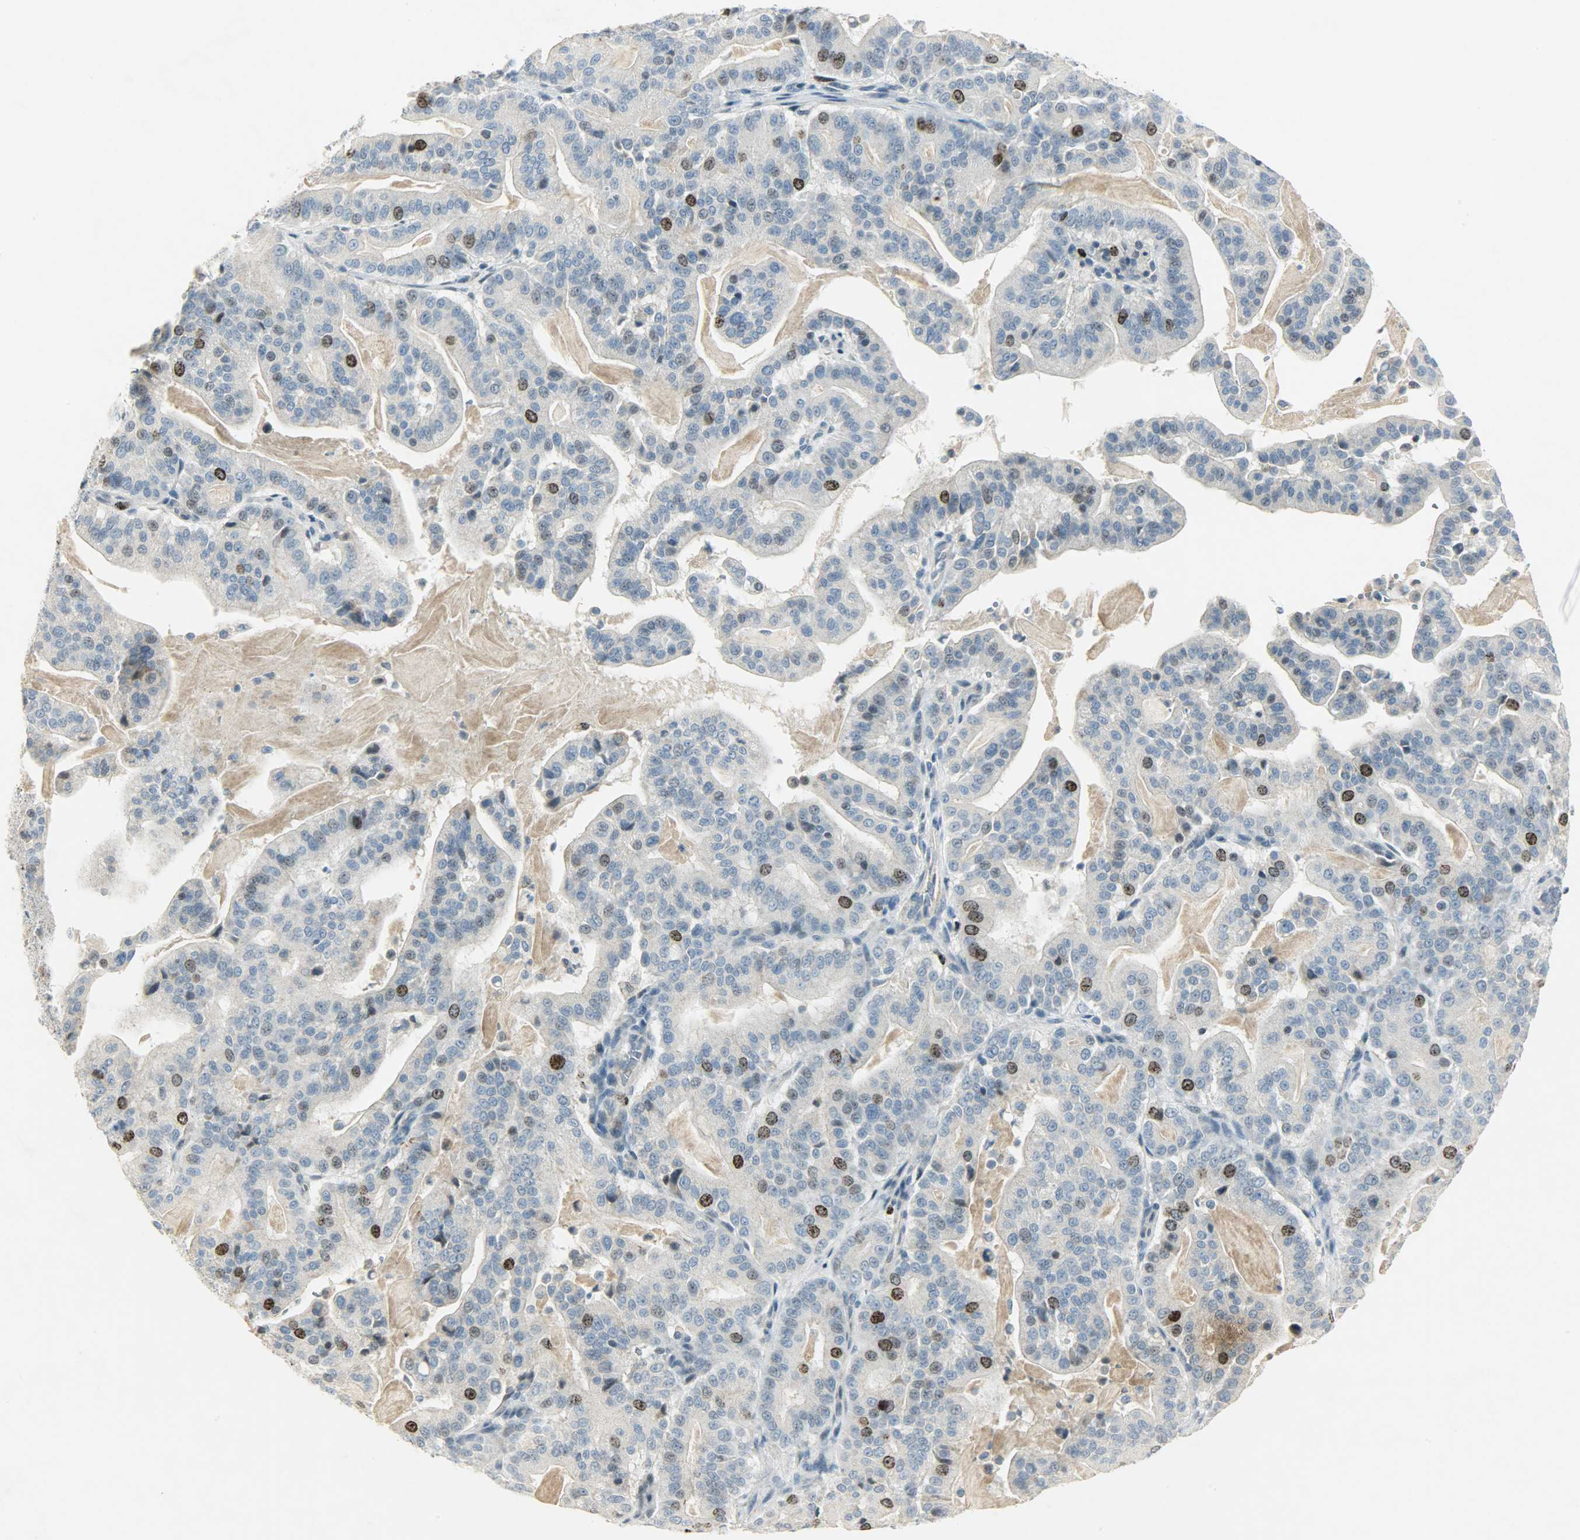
{"staining": {"intensity": "strong", "quantity": "25%-75%", "location": "nuclear"}, "tissue": "pancreatic cancer", "cell_type": "Tumor cells", "image_type": "cancer", "snomed": [{"axis": "morphology", "description": "Adenocarcinoma, NOS"}, {"axis": "topography", "description": "Pancreas"}], "caption": "Immunohistochemistry (IHC) micrograph of neoplastic tissue: adenocarcinoma (pancreatic) stained using IHC displays high levels of strong protein expression localized specifically in the nuclear of tumor cells, appearing as a nuclear brown color.", "gene": "AURKB", "patient": {"sex": "male", "age": 63}}